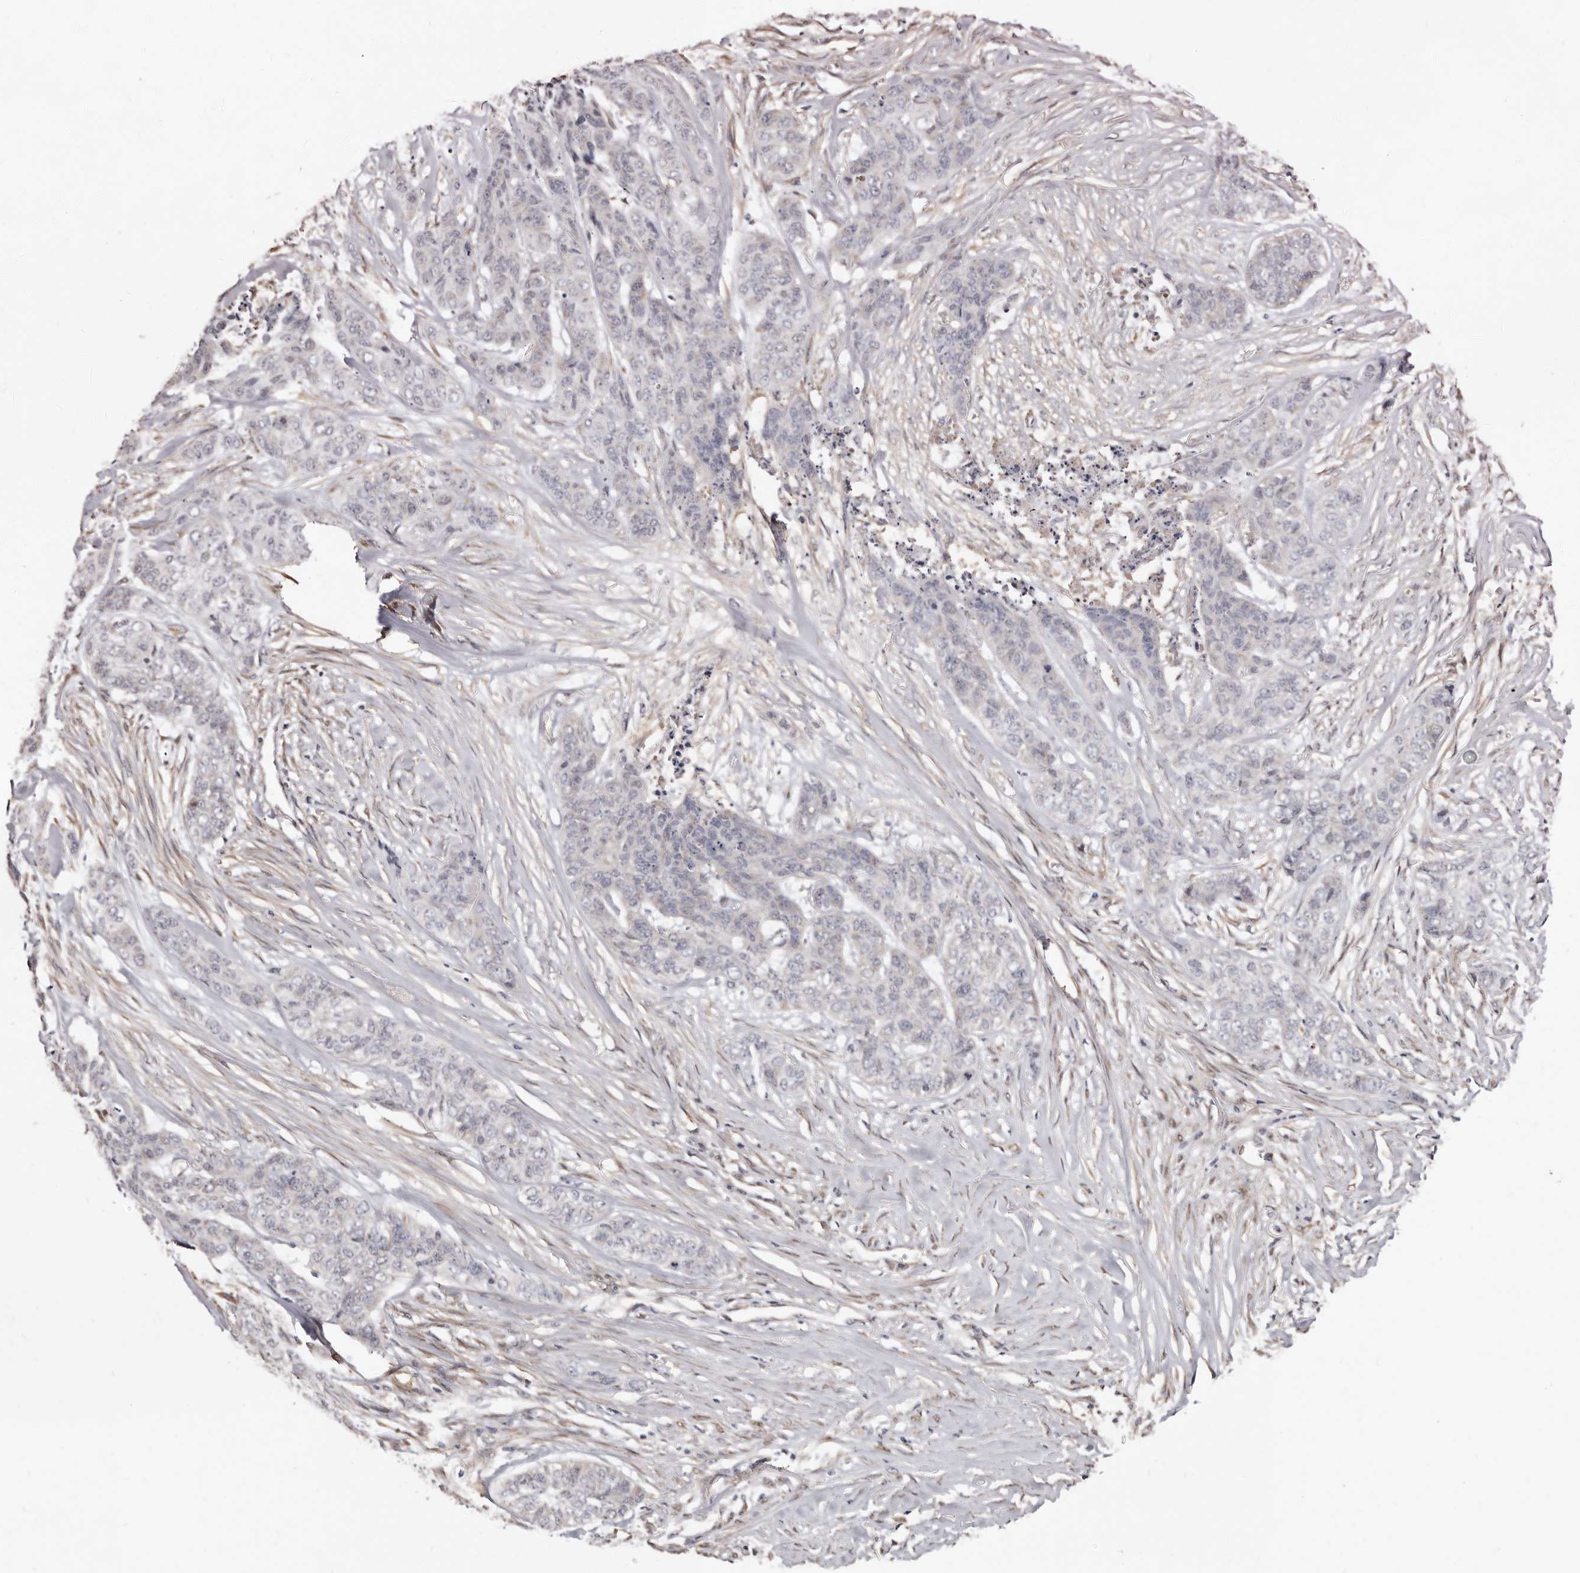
{"staining": {"intensity": "negative", "quantity": "none", "location": "none"}, "tissue": "skin cancer", "cell_type": "Tumor cells", "image_type": "cancer", "snomed": [{"axis": "morphology", "description": "Basal cell carcinoma"}, {"axis": "topography", "description": "Skin"}], "caption": "Immunohistochemistry (IHC) image of neoplastic tissue: human skin cancer (basal cell carcinoma) stained with DAB (3,3'-diaminobenzidine) shows no significant protein expression in tumor cells.", "gene": "KHDRBS2", "patient": {"sex": "female", "age": 64}}